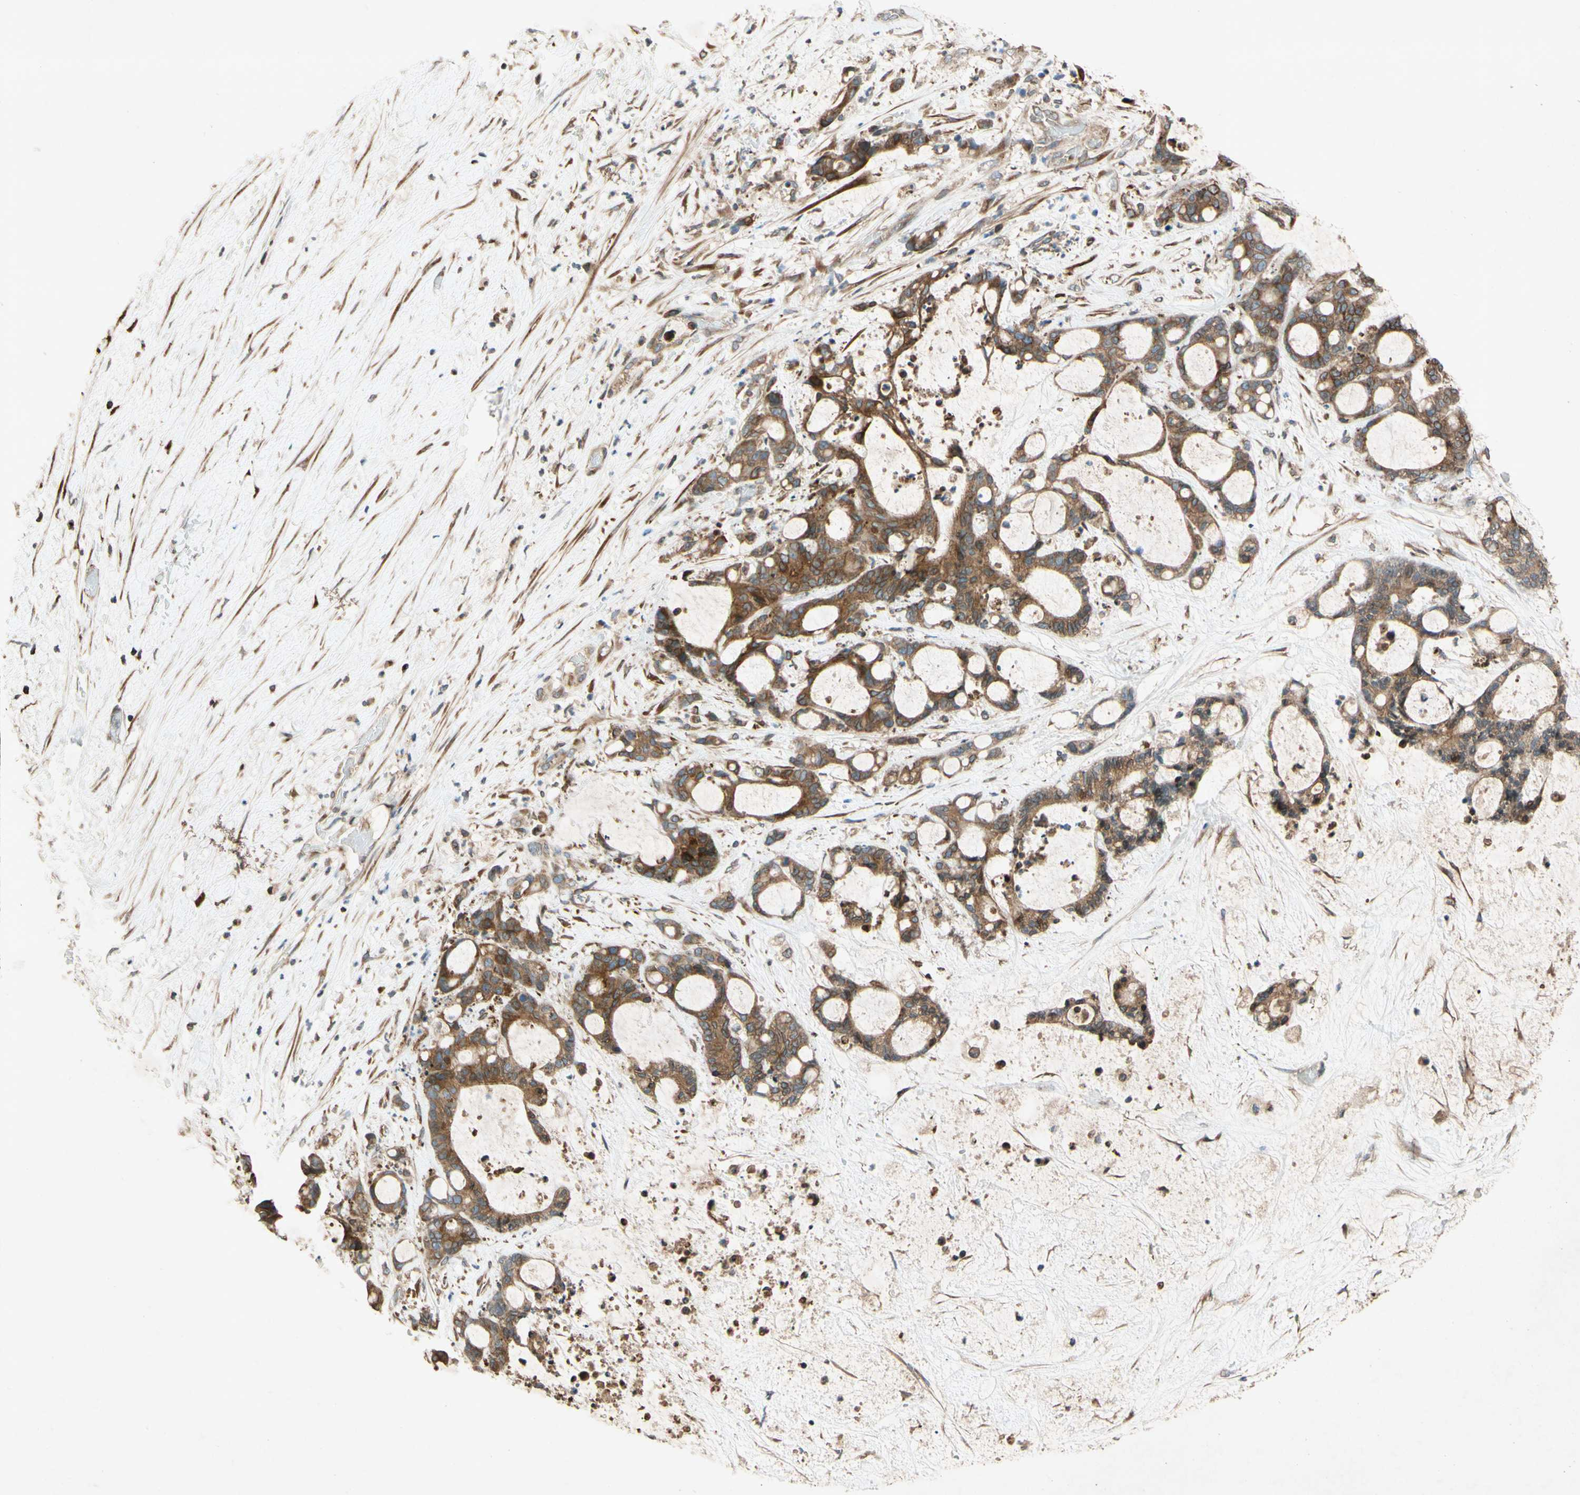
{"staining": {"intensity": "moderate", "quantity": ">75%", "location": "cytoplasmic/membranous,nuclear"}, "tissue": "liver cancer", "cell_type": "Tumor cells", "image_type": "cancer", "snomed": [{"axis": "morphology", "description": "Cholangiocarcinoma"}, {"axis": "topography", "description": "Liver"}], "caption": "The image exhibits staining of liver cholangiocarcinoma, revealing moderate cytoplasmic/membranous and nuclear protein positivity (brown color) within tumor cells.", "gene": "PTPRU", "patient": {"sex": "female", "age": 73}}